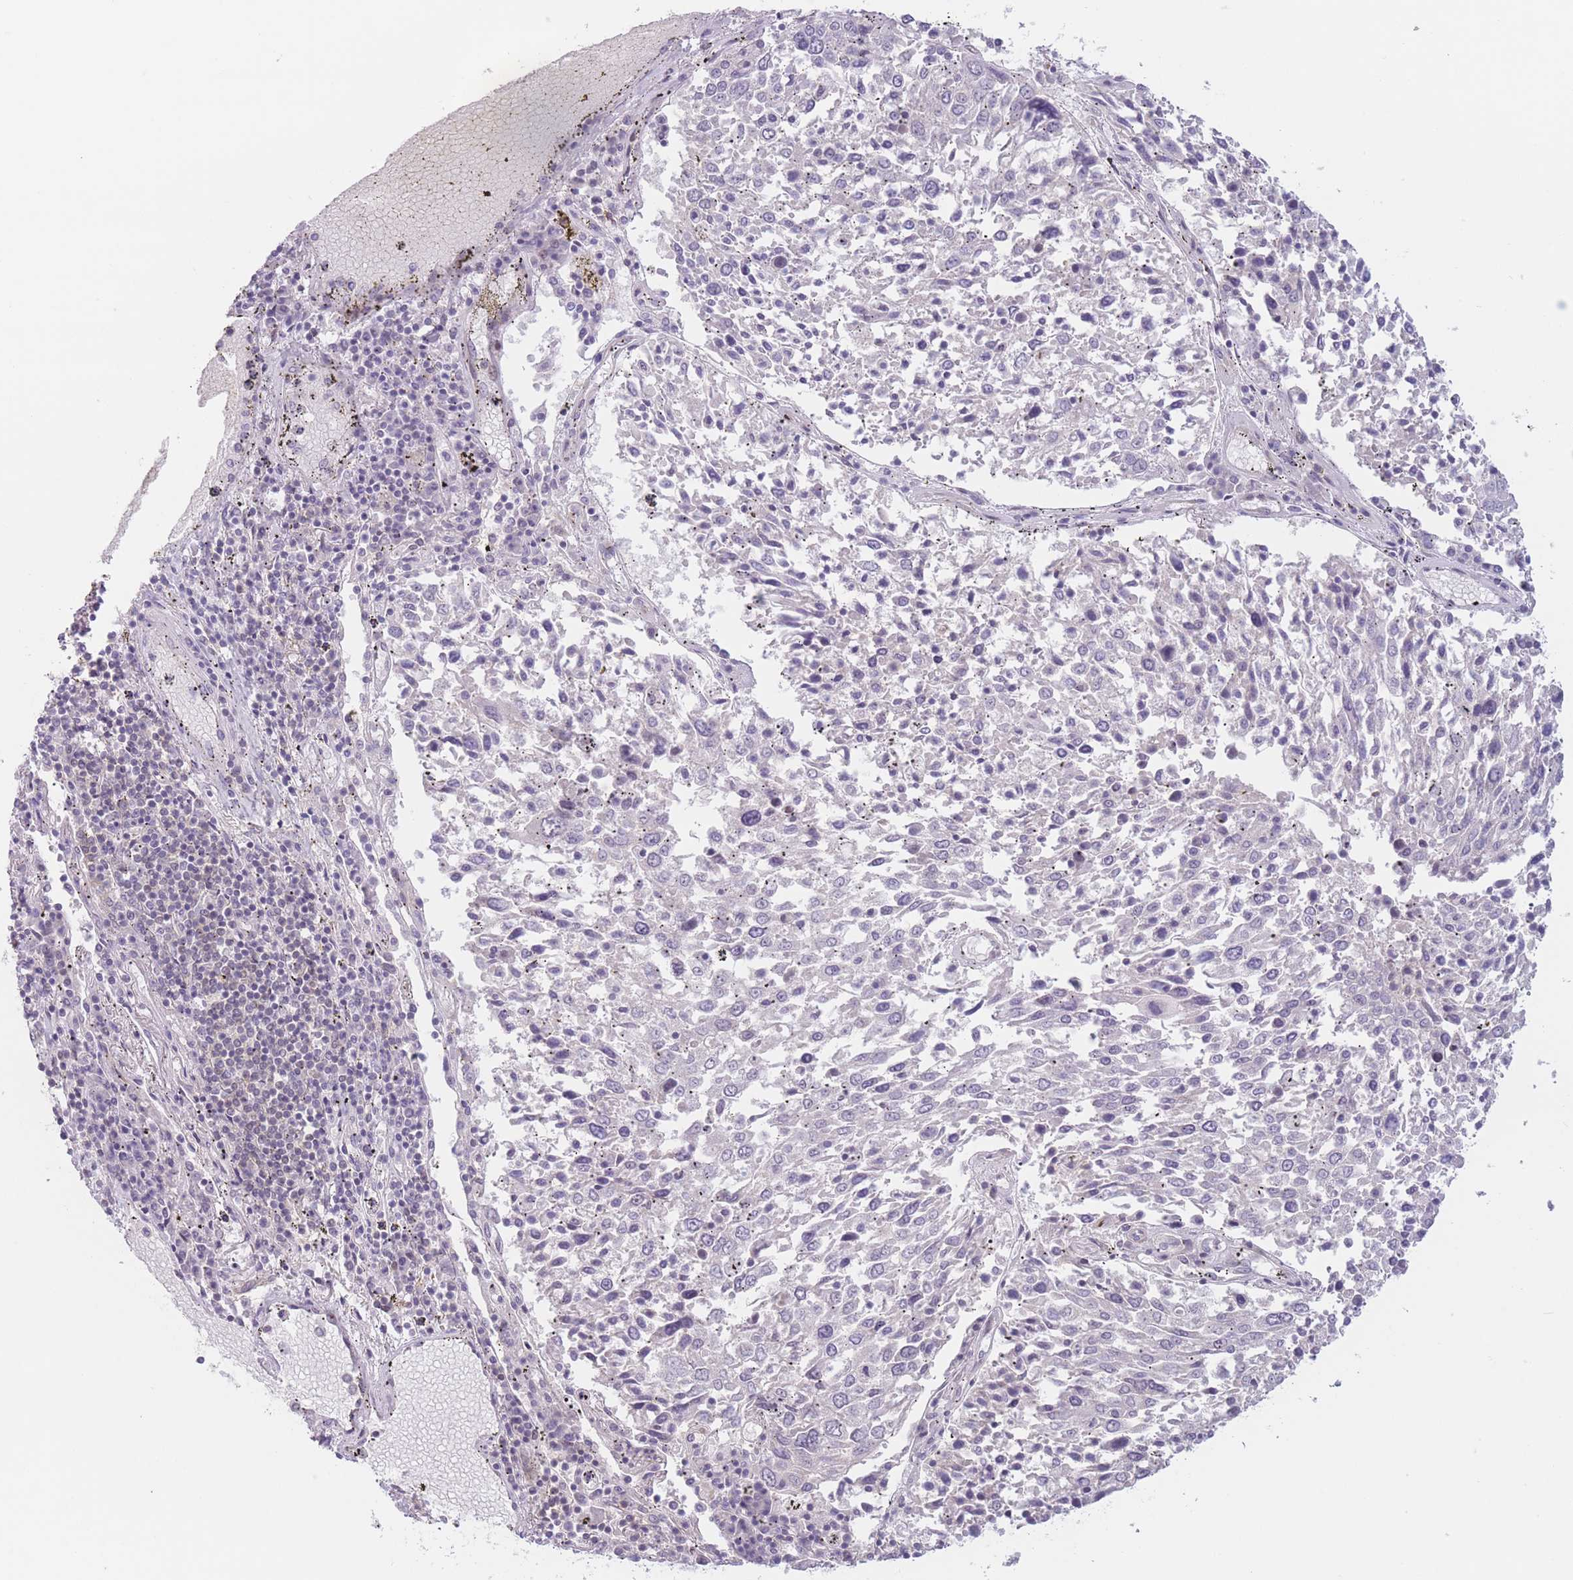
{"staining": {"intensity": "weak", "quantity": "<25%", "location": "nuclear"}, "tissue": "lung cancer", "cell_type": "Tumor cells", "image_type": "cancer", "snomed": [{"axis": "morphology", "description": "Squamous cell carcinoma, NOS"}, {"axis": "topography", "description": "Lung"}], "caption": "IHC of human lung cancer (squamous cell carcinoma) exhibits no positivity in tumor cells. (DAB (3,3'-diaminobenzidine) immunohistochemistry (IHC) visualized using brightfield microscopy, high magnification).", "gene": "ZNF439", "patient": {"sex": "male", "age": 65}}